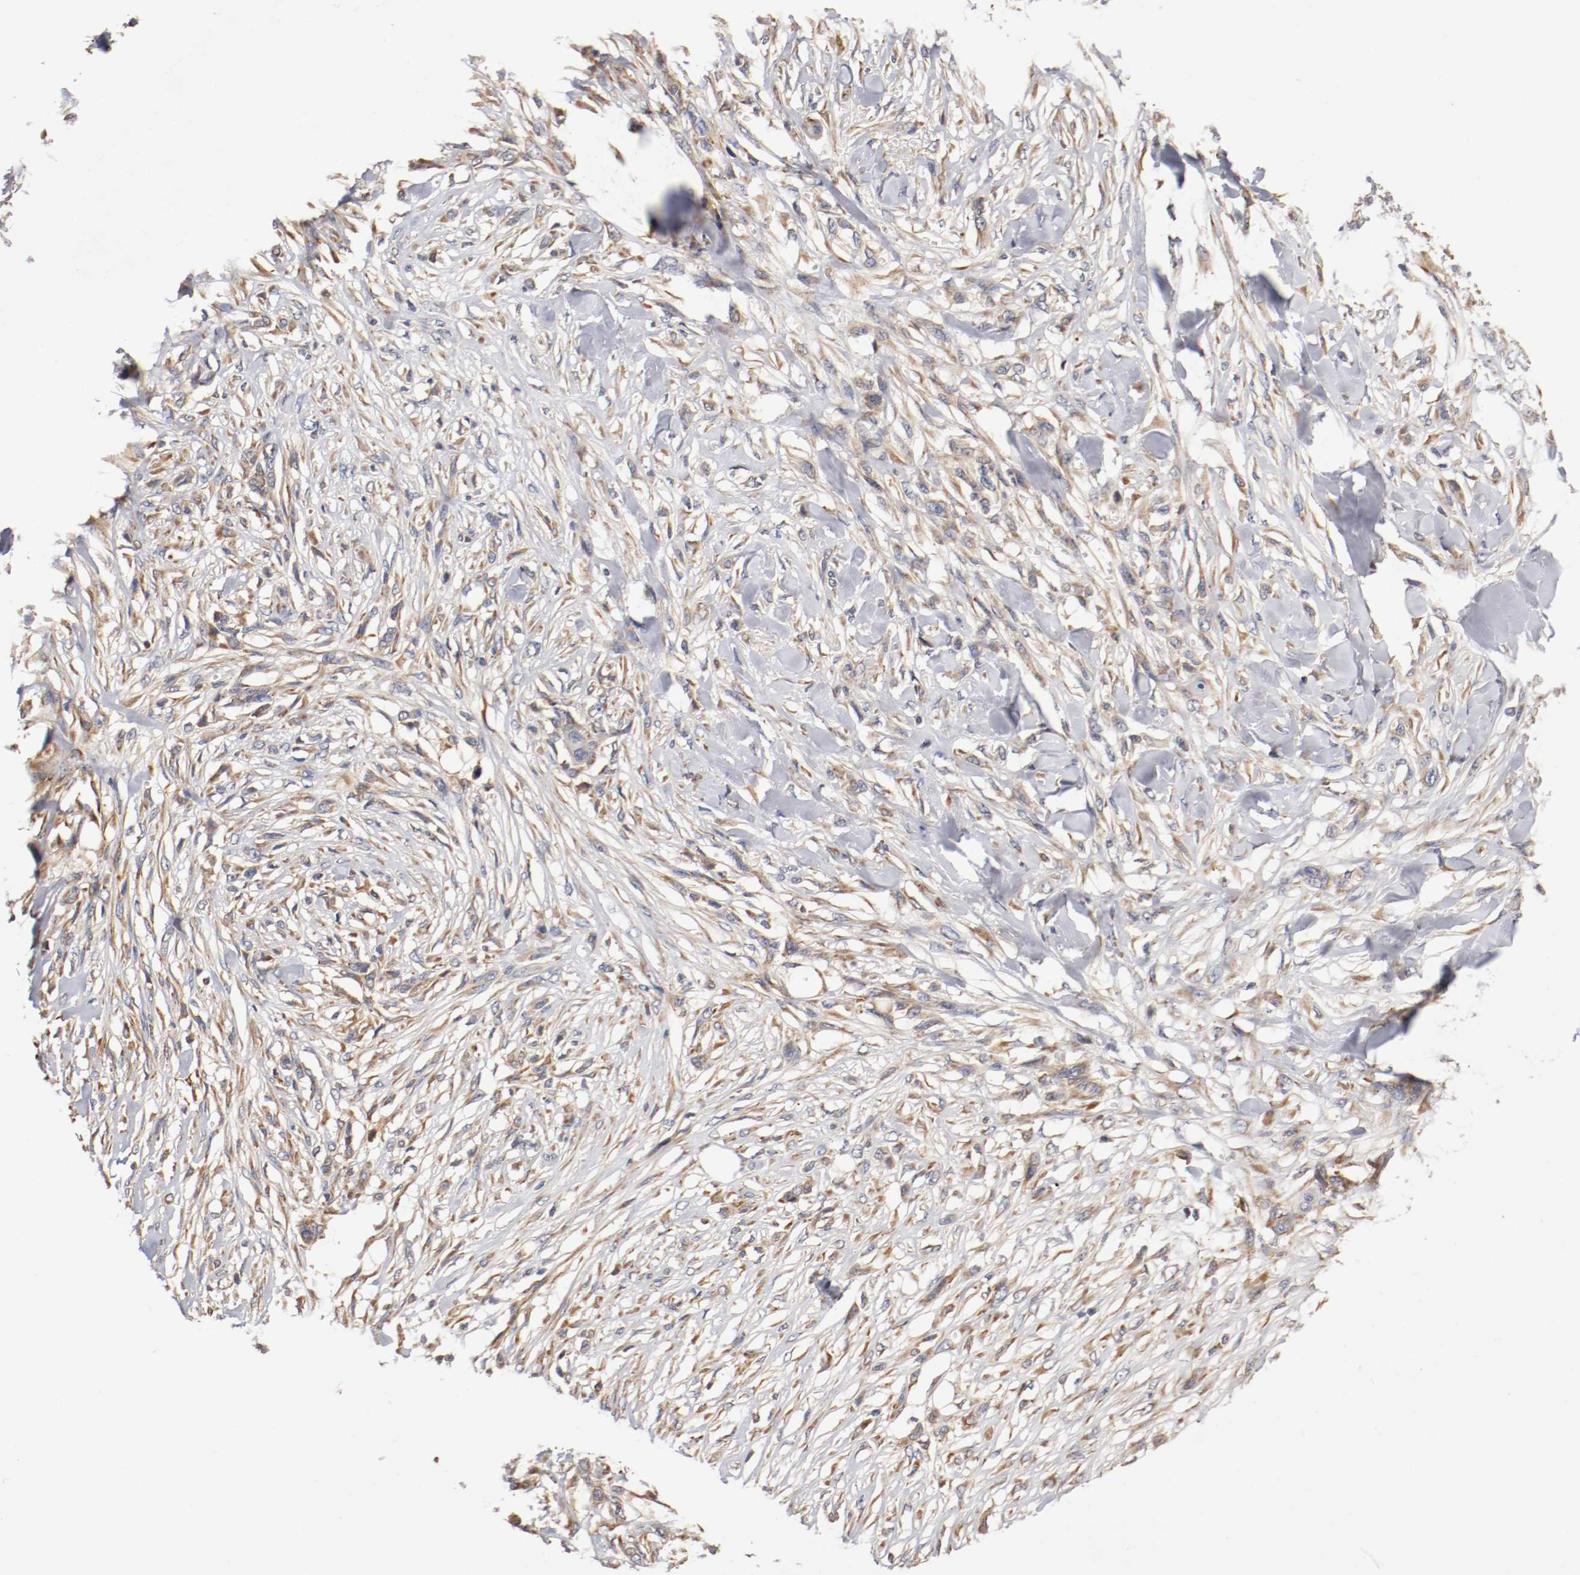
{"staining": {"intensity": "weak", "quantity": ">75%", "location": "cytoplasmic/membranous"}, "tissue": "skin cancer", "cell_type": "Tumor cells", "image_type": "cancer", "snomed": [{"axis": "morphology", "description": "Normal tissue, NOS"}, {"axis": "morphology", "description": "Squamous cell carcinoma, NOS"}, {"axis": "topography", "description": "Skin"}], "caption": "The photomicrograph shows a brown stain indicating the presence of a protein in the cytoplasmic/membranous of tumor cells in squamous cell carcinoma (skin).", "gene": "TNFSF13", "patient": {"sex": "female", "age": 59}}